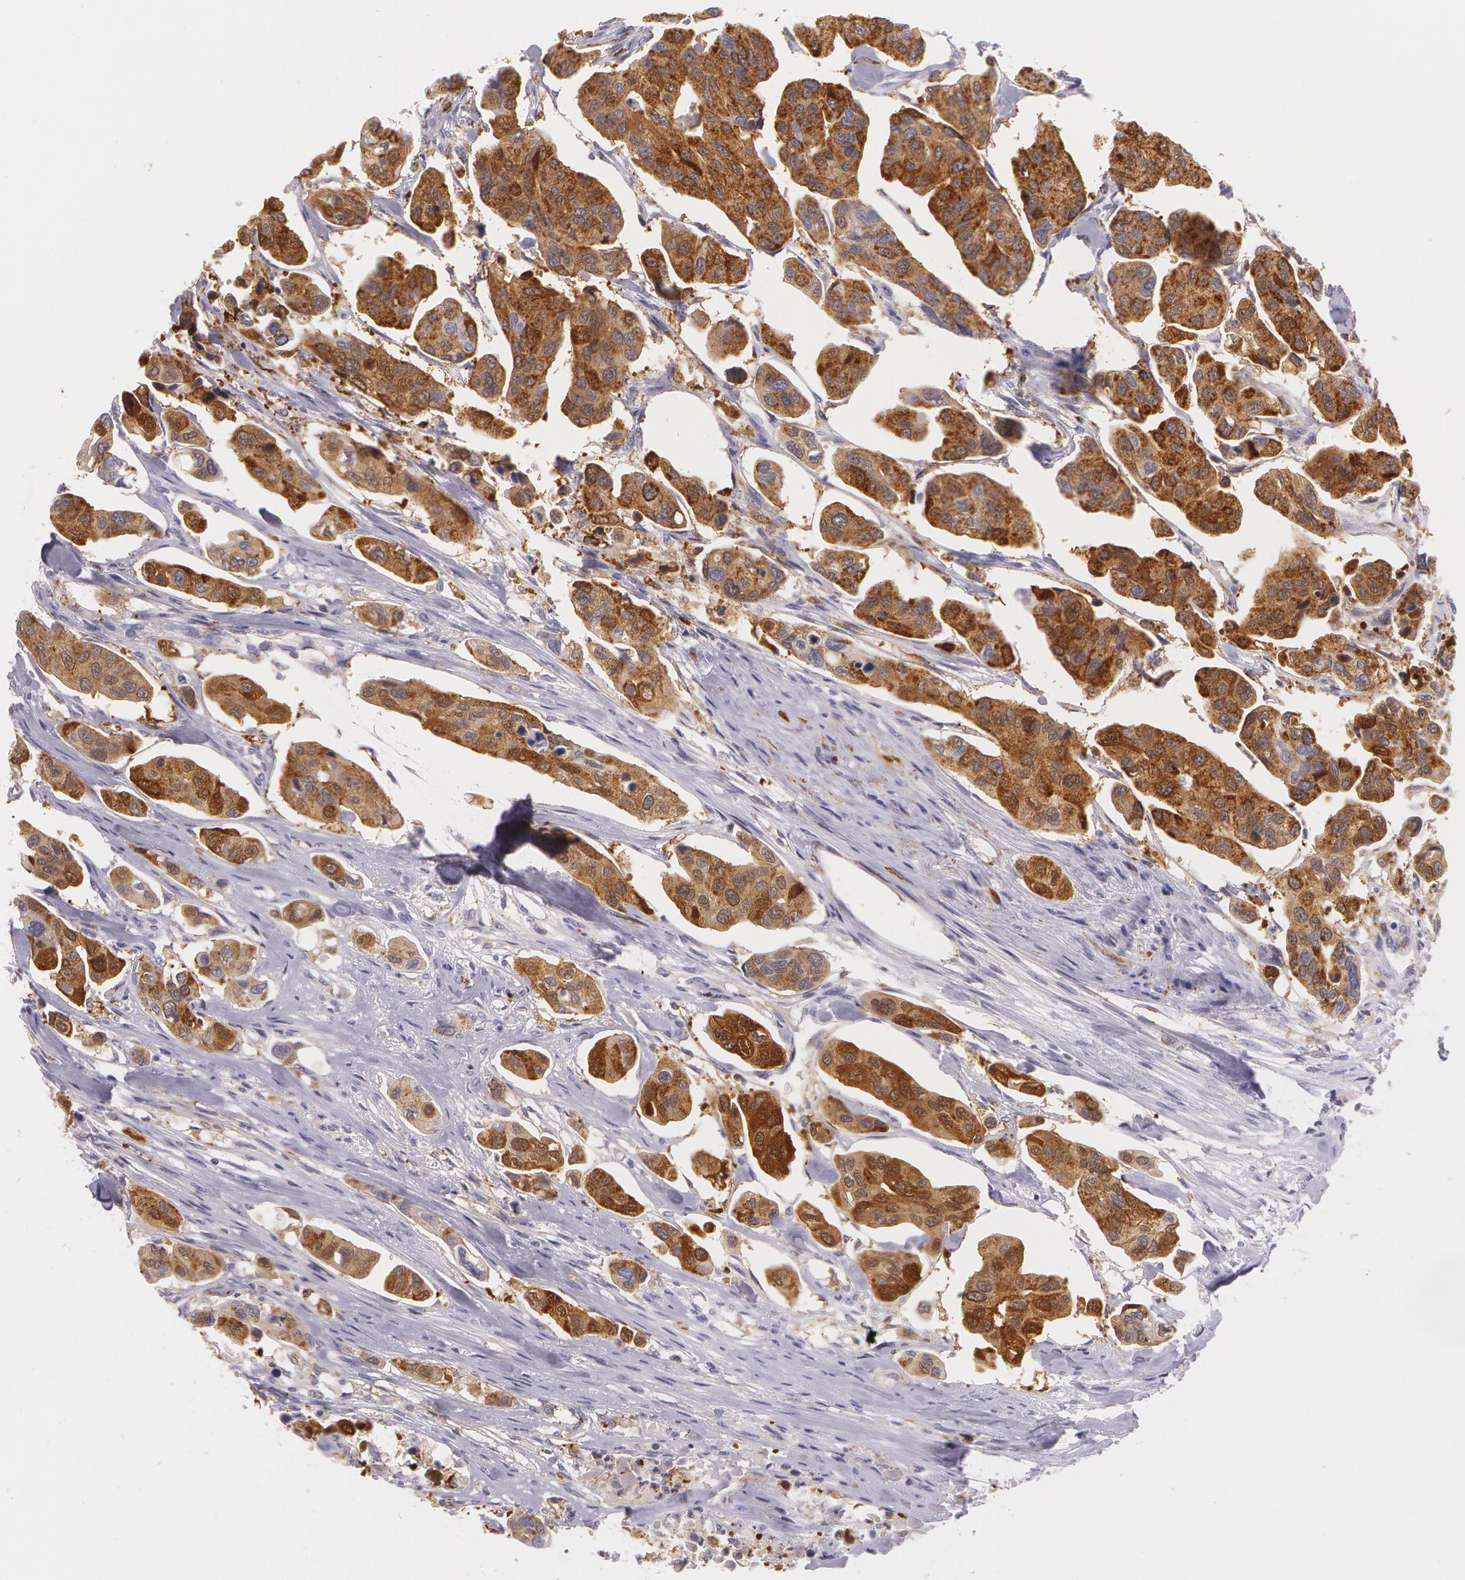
{"staining": {"intensity": "strong", "quantity": ">75%", "location": "cytoplasmic/membranous,nuclear"}, "tissue": "urothelial cancer", "cell_type": "Tumor cells", "image_type": "cancer", "snomed": [{"axis": "morphology", "description": "Adenocarcinoma, NOS"}, {"axis": "topography", "description": "Urinary bladder"}], "caption": "There is high levels of strong cytoplasmic/membranous and nuclear staining in tumor cells of urothelial cancer, as demonstrated by immunohistochemical staining (brown color).", "gene": "SNCG", "patient": {"sex": "male", "age": 61}}